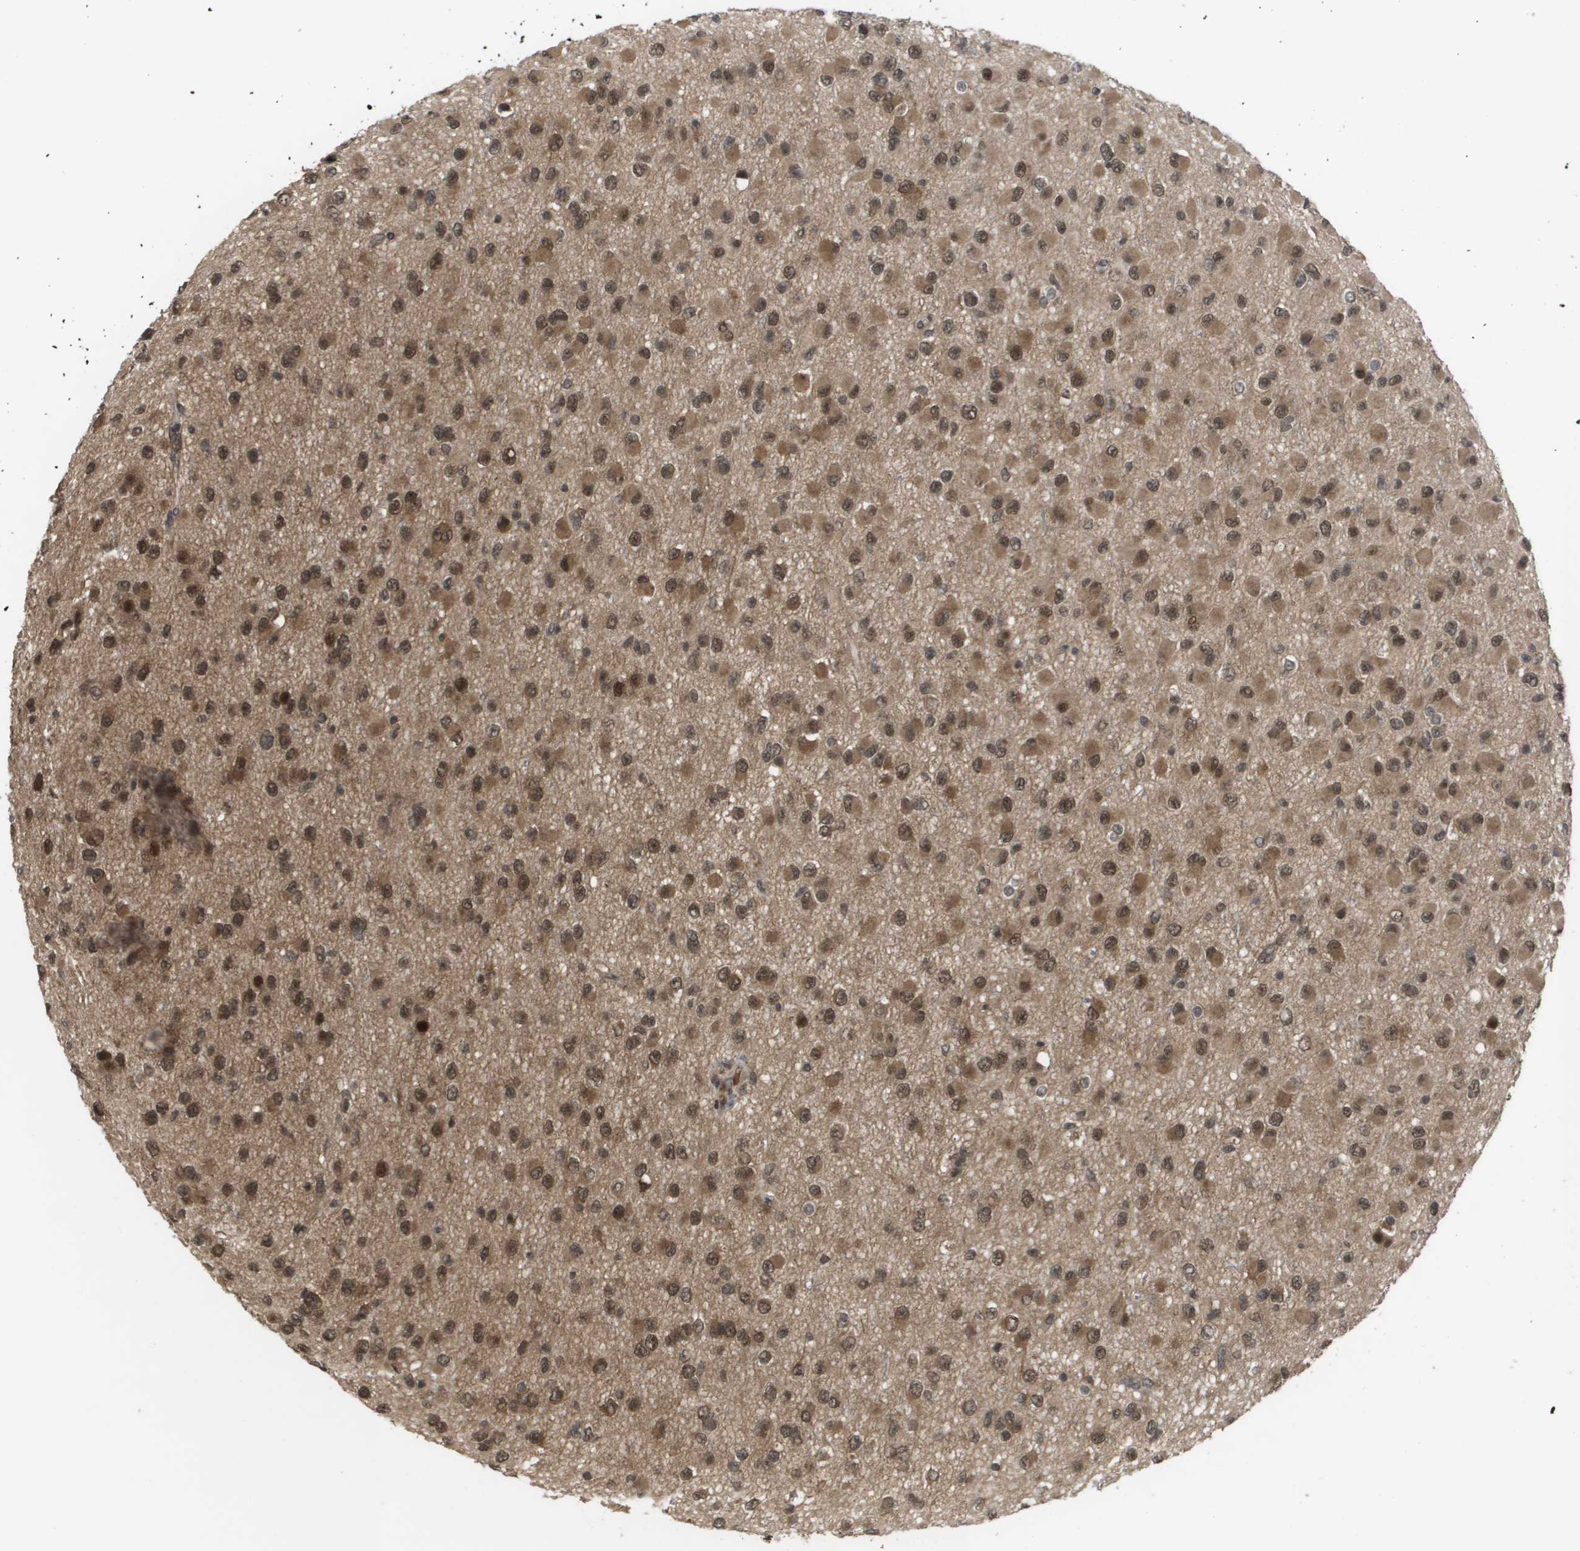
{"staining": {"intensity": "moderate", "quantity": ">75%", "location": "cytoplasmic/membranous,nuclear"}, "tissue": "glioma", "cell_type": "Tumor cells", "image_type": "cancer", "snomed": [{"axis": "morphology", "description": "Glioma, malignant, Low grade"}, {"axis": "topography", "description": "Brain"}], "caption": "Approximately >75% of tumor cells in malignant low-grade glioma exhibit moderate cytoplasmic/membranous and nuclear protein expression as visualized by brown immunohistochemical staining.", "gene": "AMBRA1", "patient": {"sex": "male", "age": 42}}